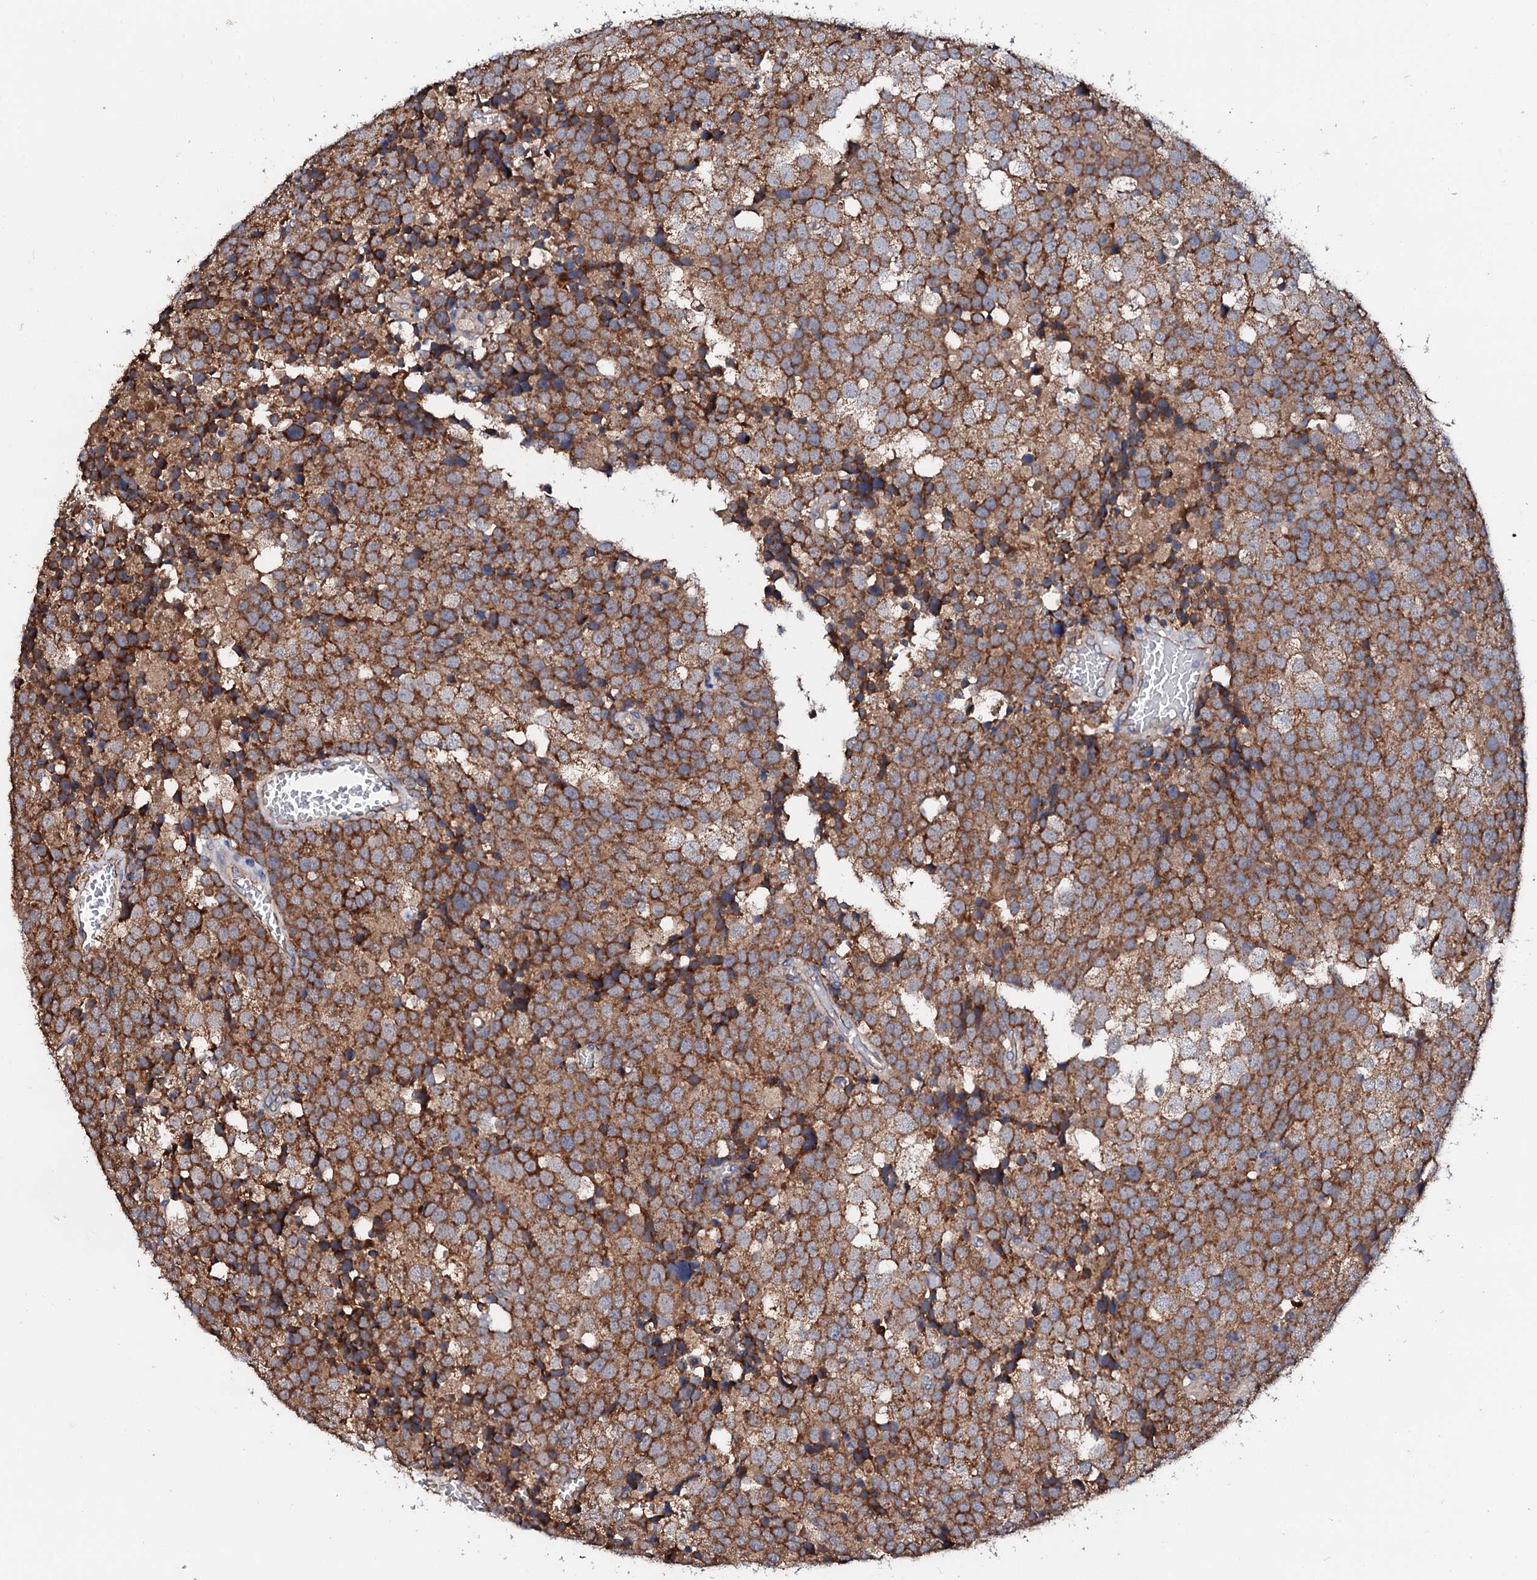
{"staining": {"intensity": "strong", "quantity": ">75%", "location": "cytoplasmic/membranous"}, "tissue": "testis cancer", "cell_type": "Tumor cells", "image_type": "cancer", "snomed": [{"axis": "morphology", "description": "Seminoma, NOS"}, {"axis": "topography", "description": "Testis"}], "caption": "The micrograph reveals staining of seminoma (testis), revealing strong cytoplasmic/membranous protein staining (brown color) within tumor cells. The staining was performed using DAB (3,3'-diaminobenzidine), with brown indicating positive protein expression. Nuclei are stained blue with hematoxylin.", "gene": "ST3GAL1", "patient": {"sex": "male", "age": 71}}